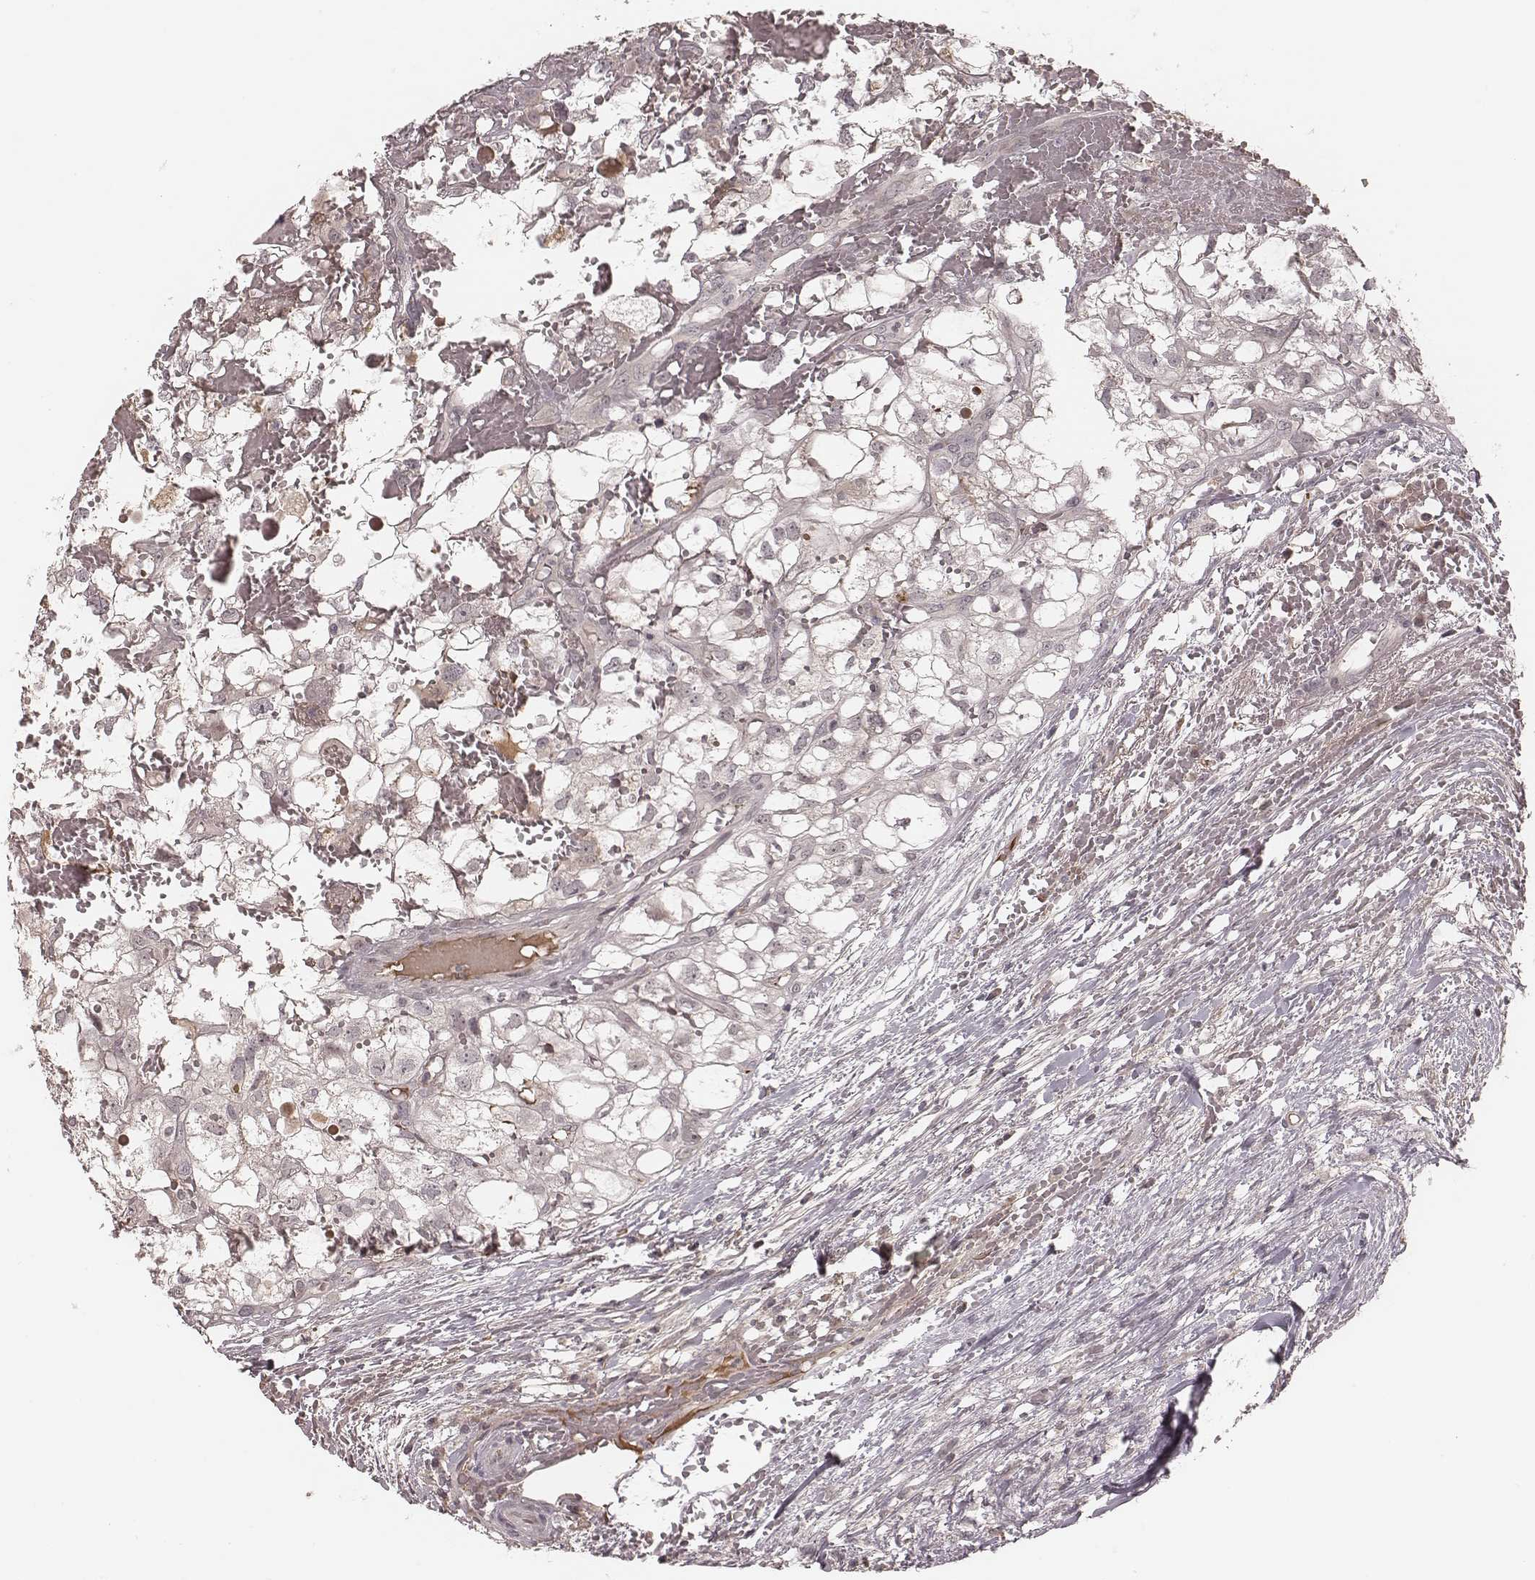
{"staining": {"intensity": "negative", "quantity": "none", "location": "none"}, "tissue": "renal cancer", "cell_type": "Tumor cells", "image_type": "cancer", "snomed": [{"axis": "morphology", "description": "Adenocarcinoma, NOS"}, {"axis": "topography", "description": "Kidney"}], "caption": "Micrograph shows no protein positivity in tumor cells of adenocarcinoma (renal) tissue.", "gene": "IL5", "patient": {"sex": "male", "age": 56}}